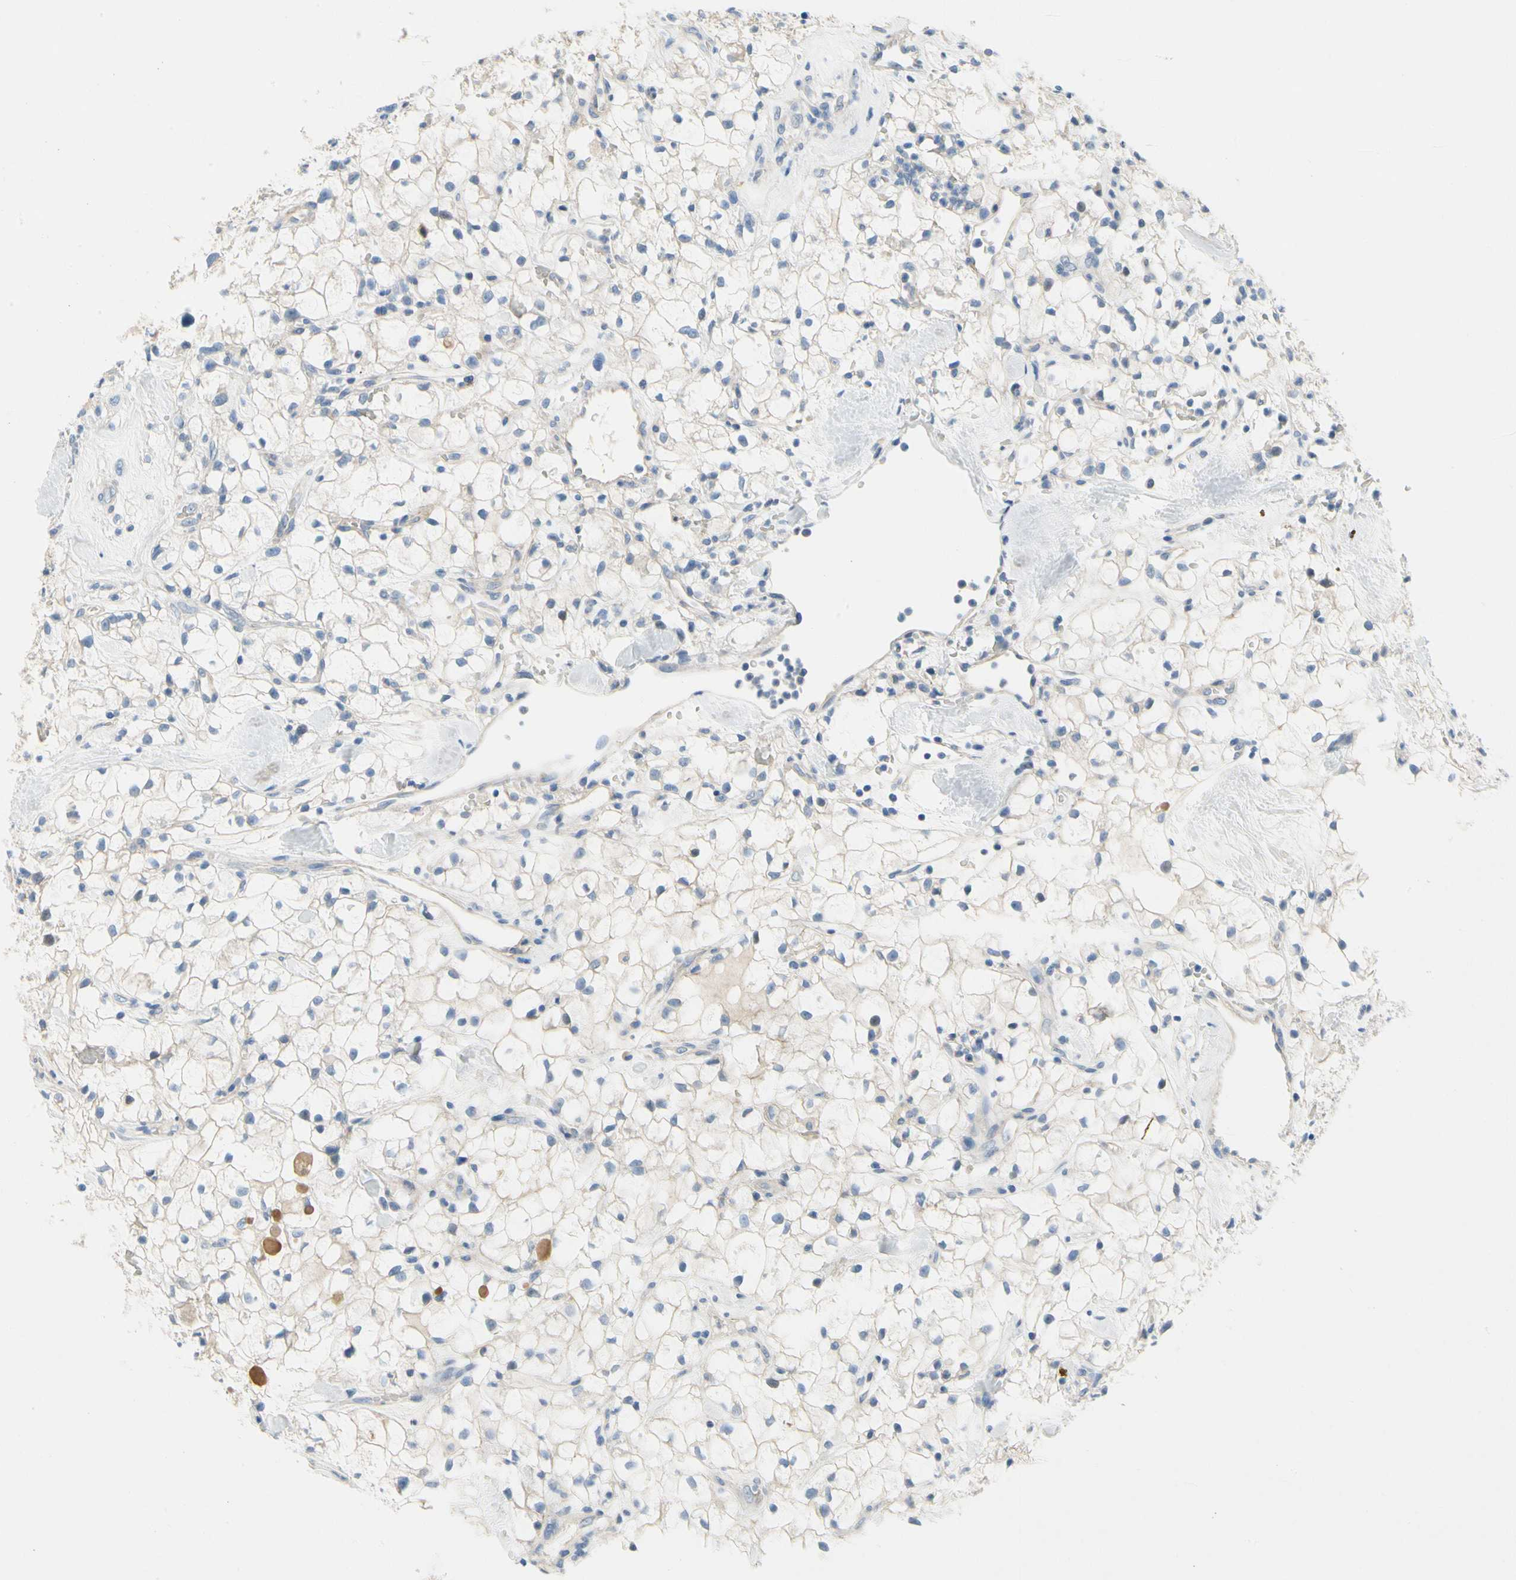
{"staining": {"intensity": "weak", "quantity": "<25%", "location": "cytoplasmic/membranous"}, "tissue": "renal cancer", "cell_type": "Tumor cells", "image_type": "cancer", "snomed": [{"axis": "morphology", "description": "Adenocarcinoma, NOS"}, {"axis": "topography", "description": "Kidney"}], "caption": "High power microscopy micrograph of an immunohistochemistry (IHC) micrograph of adenocarcinoma (renal), revealing no significant positivity in tumor cells. (Brightfield microscopy of DAB (3,3'-diaminobenzidine) immunohistochemistry (IHC) at high magnification).", "gene": "CA14", "patient": {"sex": "female", "age": 60}}